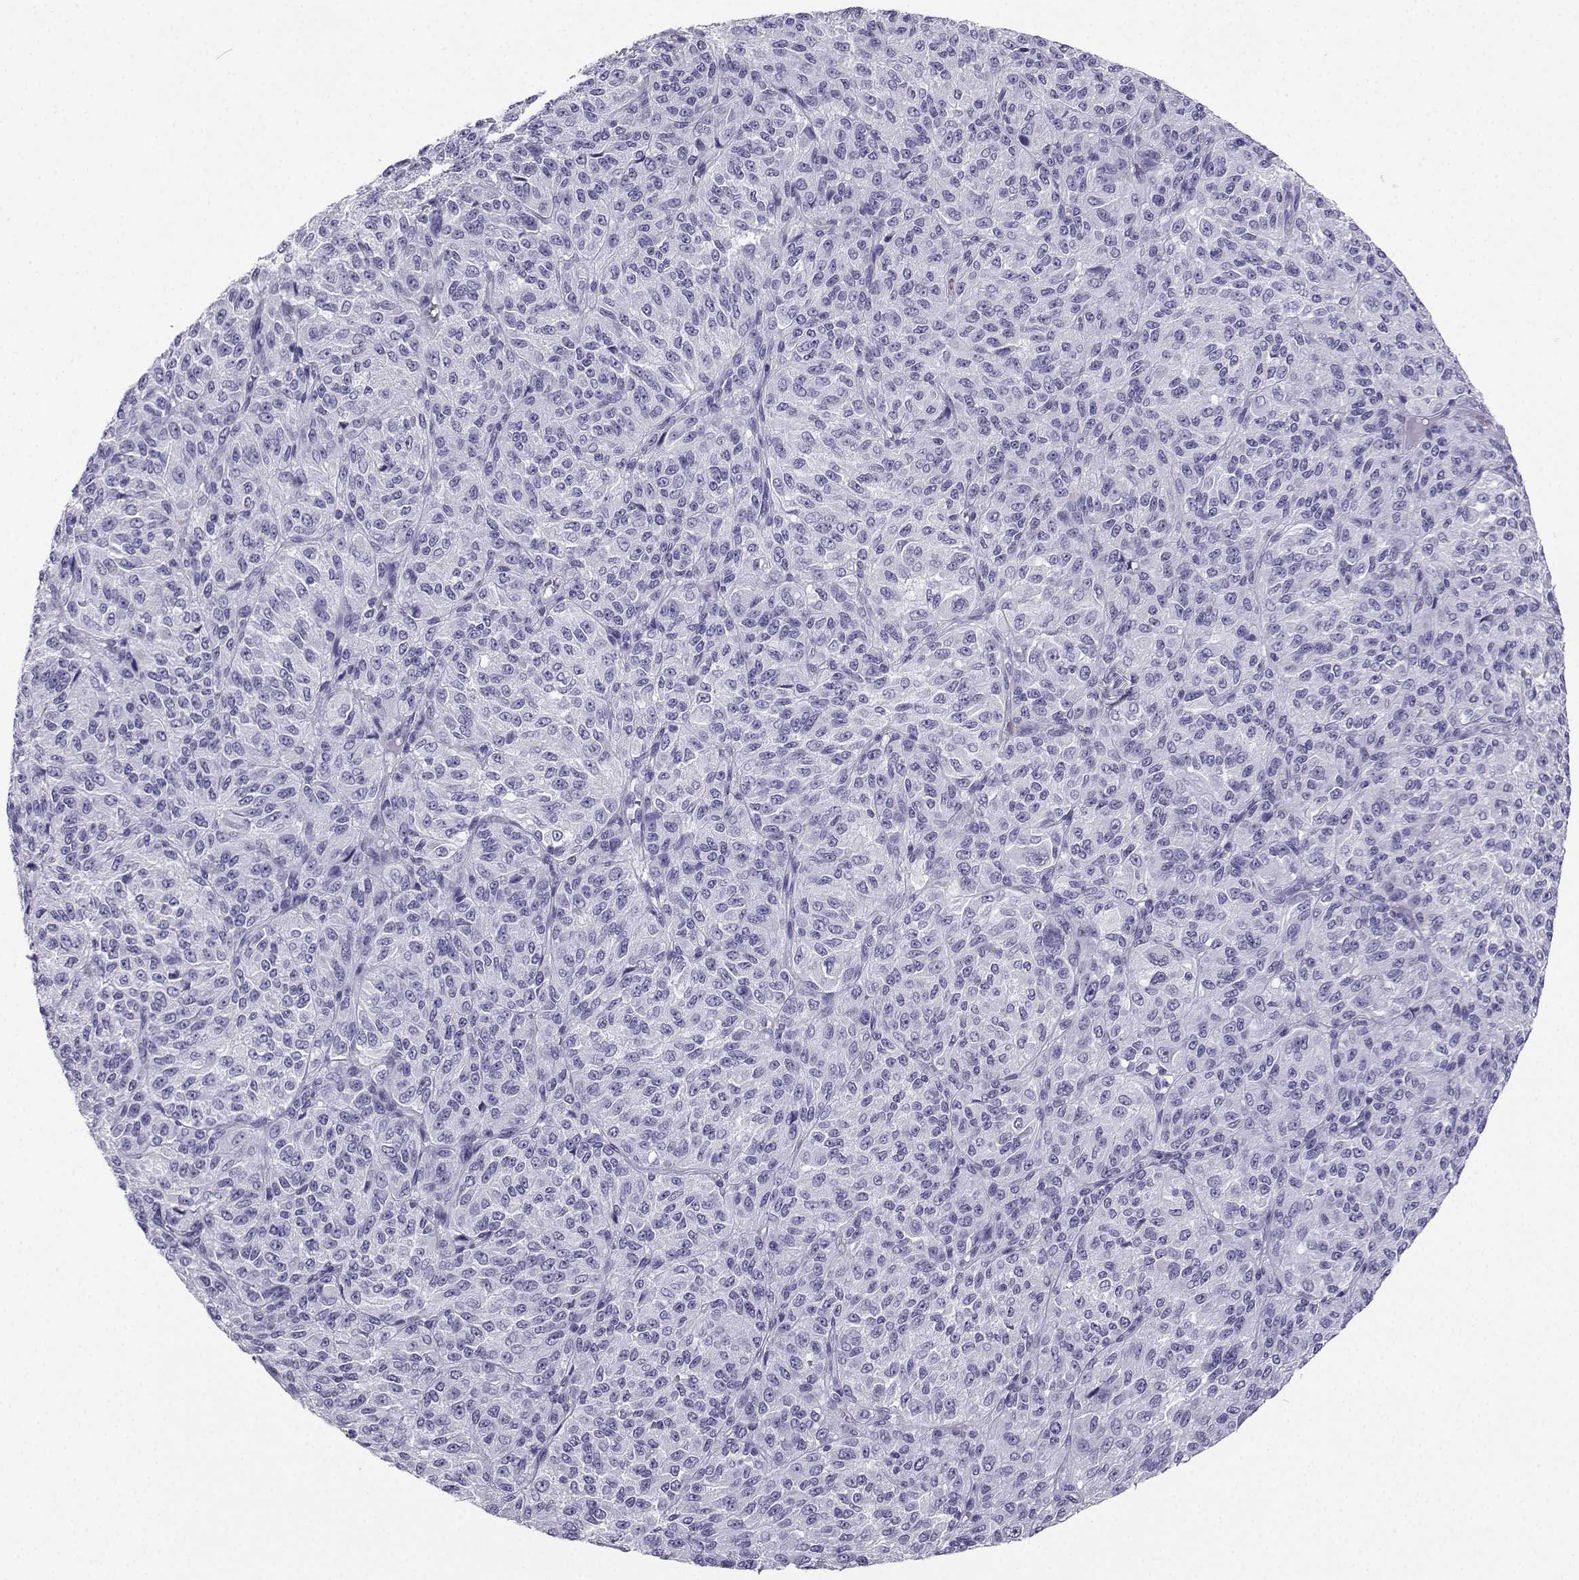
{"staining": {"intensity": "negative", "quantity": "none", "location": "none"}, "tissue": "melanoma", "cell_type": "Tumor cells", "image_type": "cancer", "snomed": [{"axis": "morphology", "description": "Malignant melanoma, Metastatic site"}, {"axis": "topography", "description": "Brain"}], "caption": "Micrograph shows no protein positivity in tumor cells of malignant melanoma (metastatic site) tissue. The staining was performed using DAB (3,3'-diaminobenzidine) to visualize the protein expression in brown, while the nuclei were stained in blue with hematoxylin (Magnification: 20x).", "gene": "SLC18A2", "patient": {"sex": "female", "age": 56}}